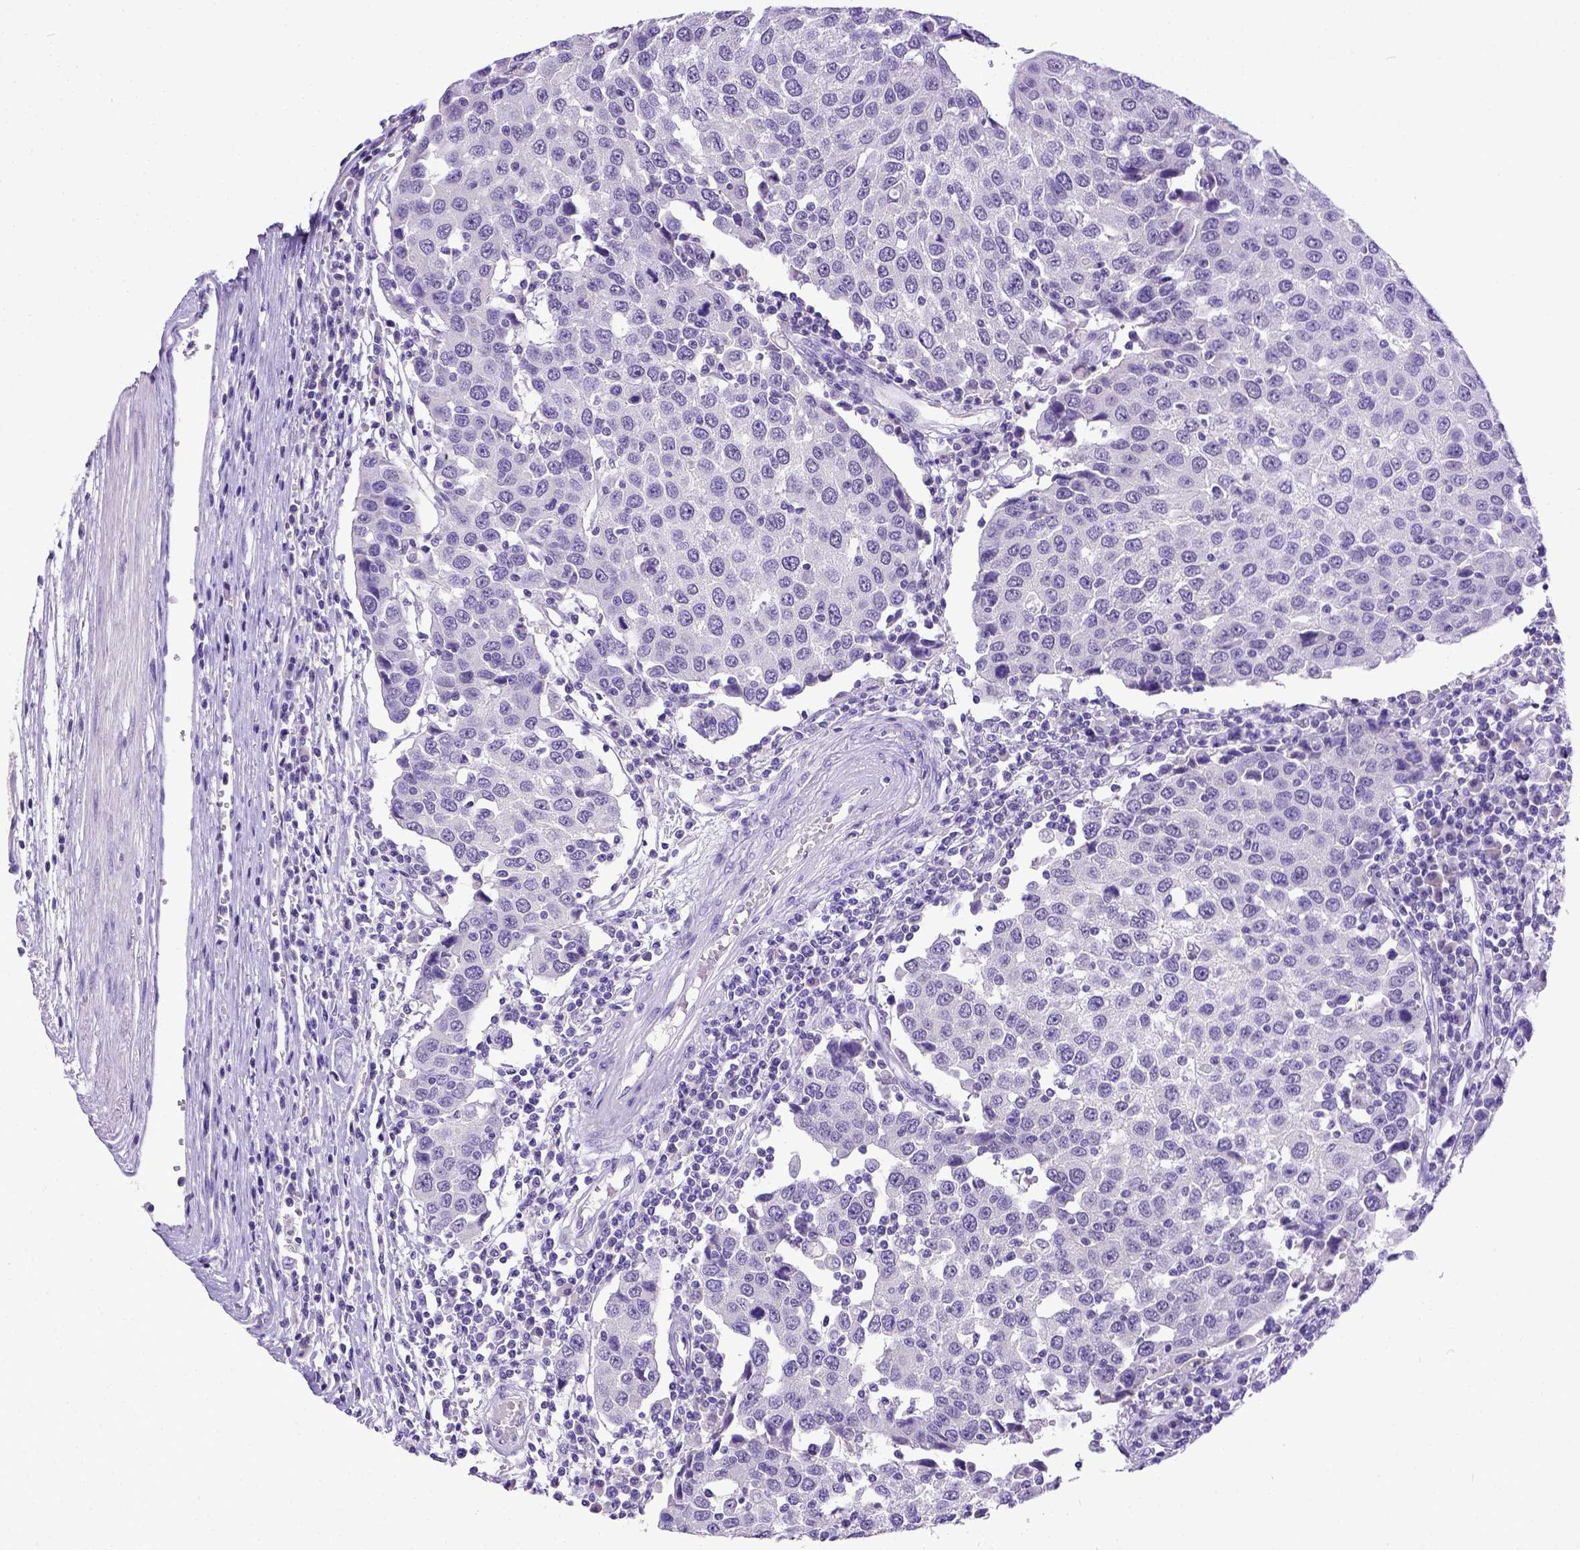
{"staining": {"intensity": "negative", "quantity": "none", "location": "none"}, "tissue": "urothelial cancer", "cell_type": "Tumor cells", "image_type": "cancer", "snomed": [{"axis": "morphology", "description": "Urothelial carcinoma, High grade"}, {"axis": "topography", "description": "Urinary bladder"}], "caption": "Tumor cells are negative for brown protein staining in high-grade urothelial carcinoma.", "gene": "ESR1", "patient": {"sex": "female", "age": 85}}